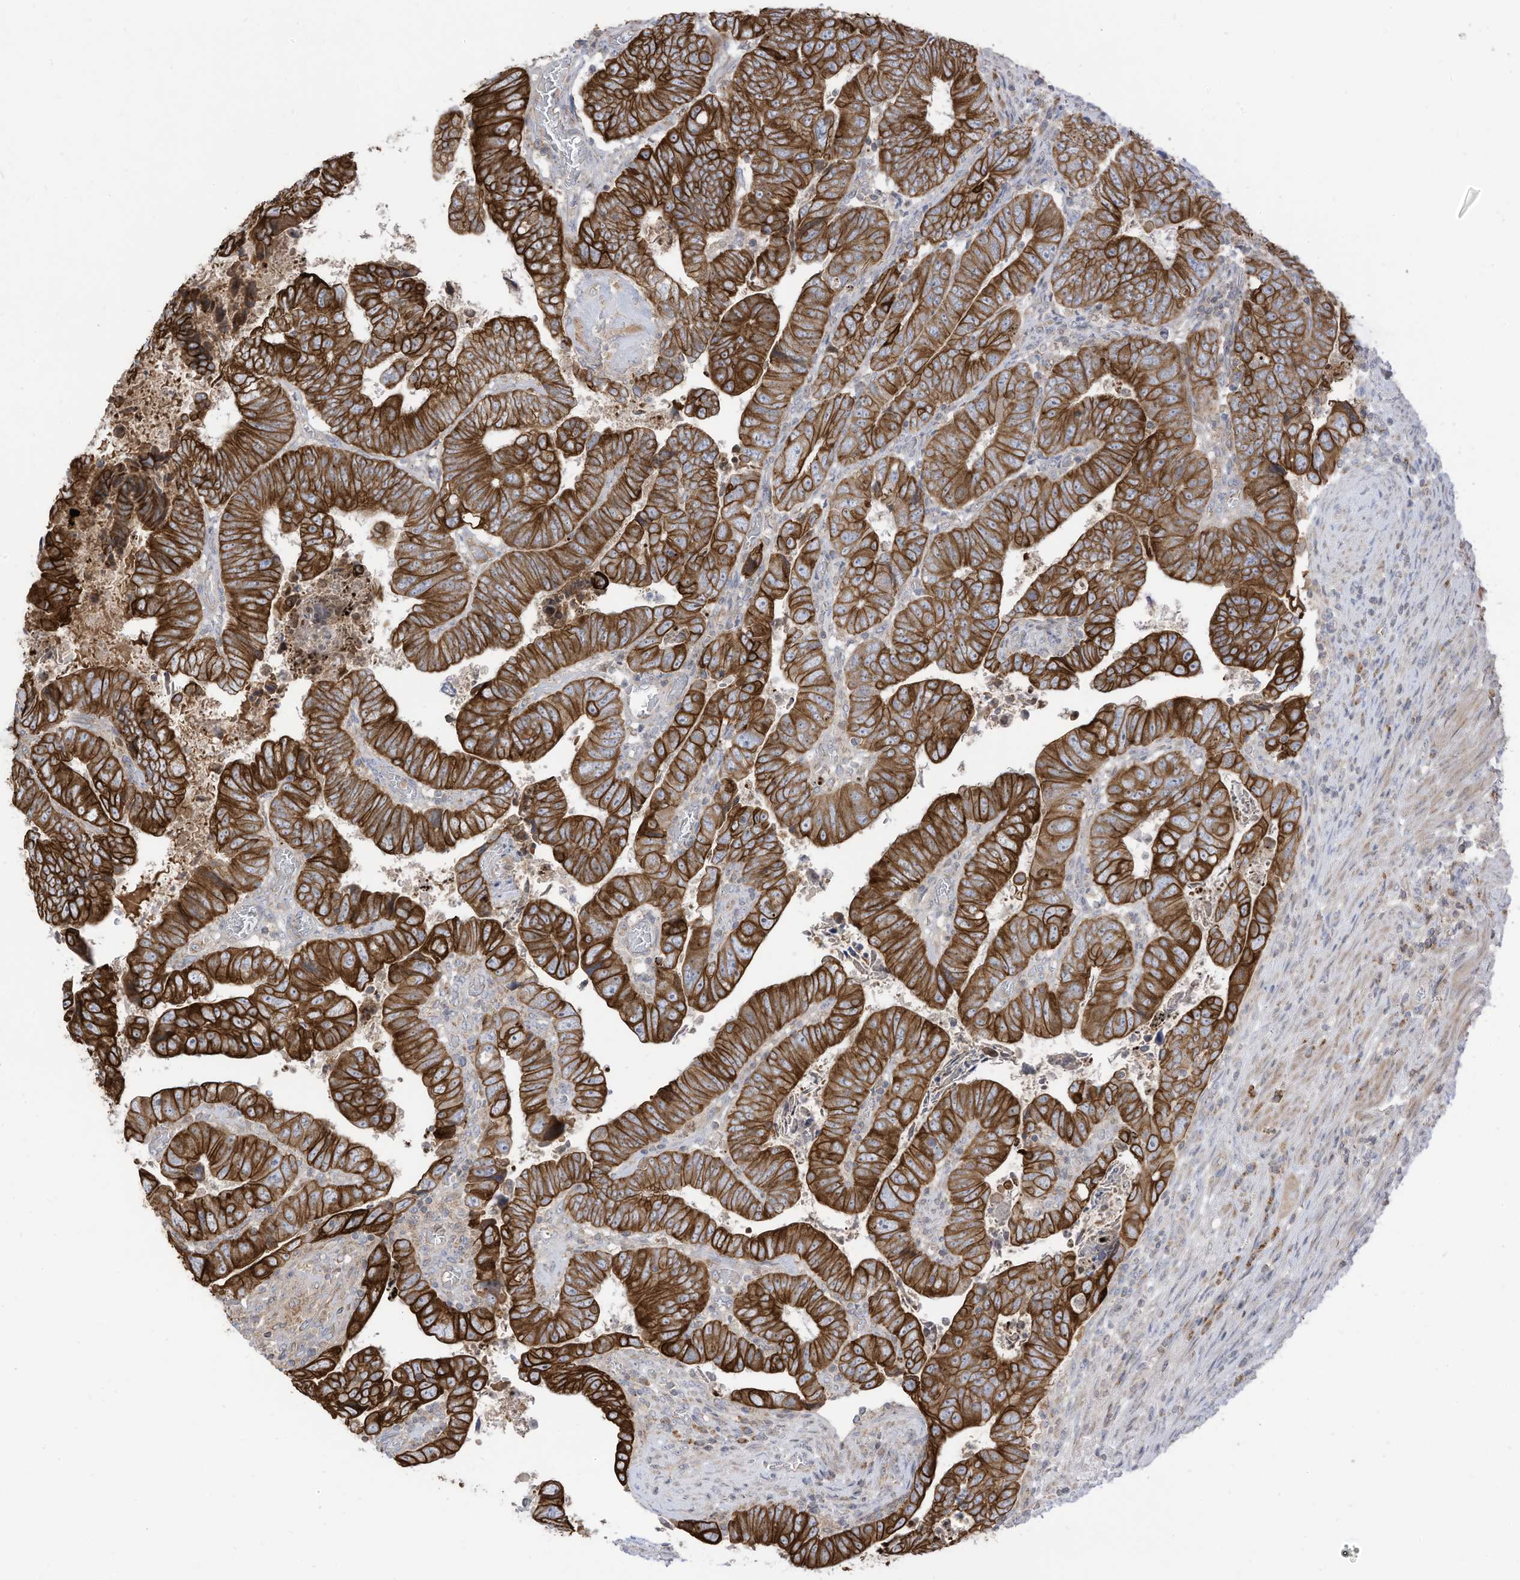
{"staining": {"intensity": "strong", "quantity": ">75%", "location": "cytoplasmic/membranous"}, "tissue": "colorectal cancer", "cell_type": "Tumor cells", "image_type": "cancer", "snomed": [{"axis": "morphology", "description": "Normal tissue, NOS"}, {"axis": "morphology", "description": "Adenocarcinoma, NOS"}, {"axis": "topography", "description": "Rectum"}], "caption": "Tumor cells exhibit strong cytoplasmic/membranous staining in approximately >75% of cells in adenocarcinoma (colorectal). (DAB (3,3'-diaminobenzidine) IHC, brown staining for protein, blue staining for nuclei).", "gene": "CGAS", "patient": {"sex": "female", "age": 65}}